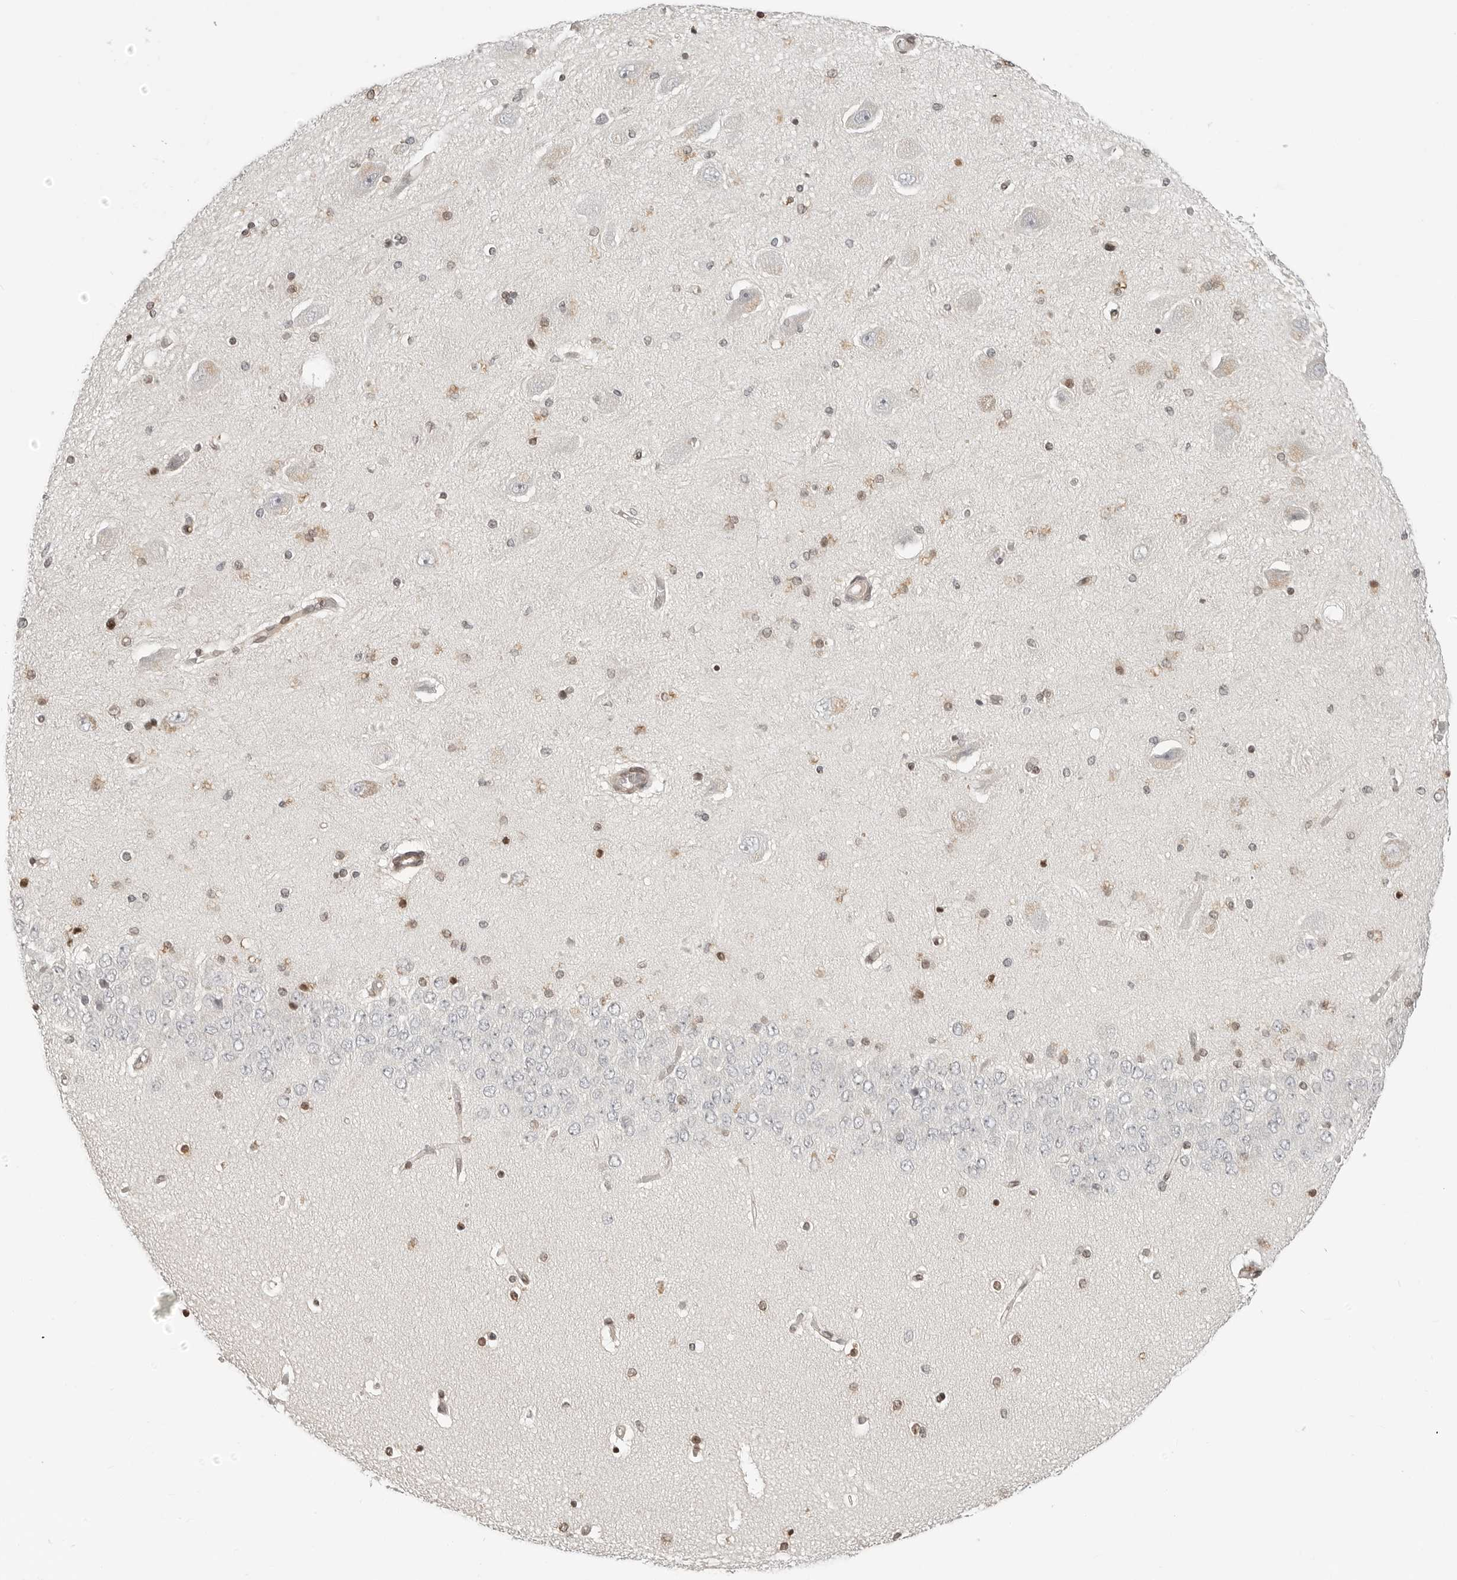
{"staining": {"intensity": "moderate", "quantity": "25%-75%", "location": "nuclear"}, "tissue": "hippocampus", "cell_type": "Glial cells", "image_type": "normal", "snomed": [{"axis": "morphology", "description": "Normal tissue, NOS"}, {"axis": "topography", "description": "Hippocampus"}], "caption": "IHC image of benign human hippocampus stained for a protein (brown), which shows medium levels of moderate nuclear expression in approximately 25%-75% of glial cells.", "gene": "C8orf33", "patient": {"sex": "female", "age": 54}}